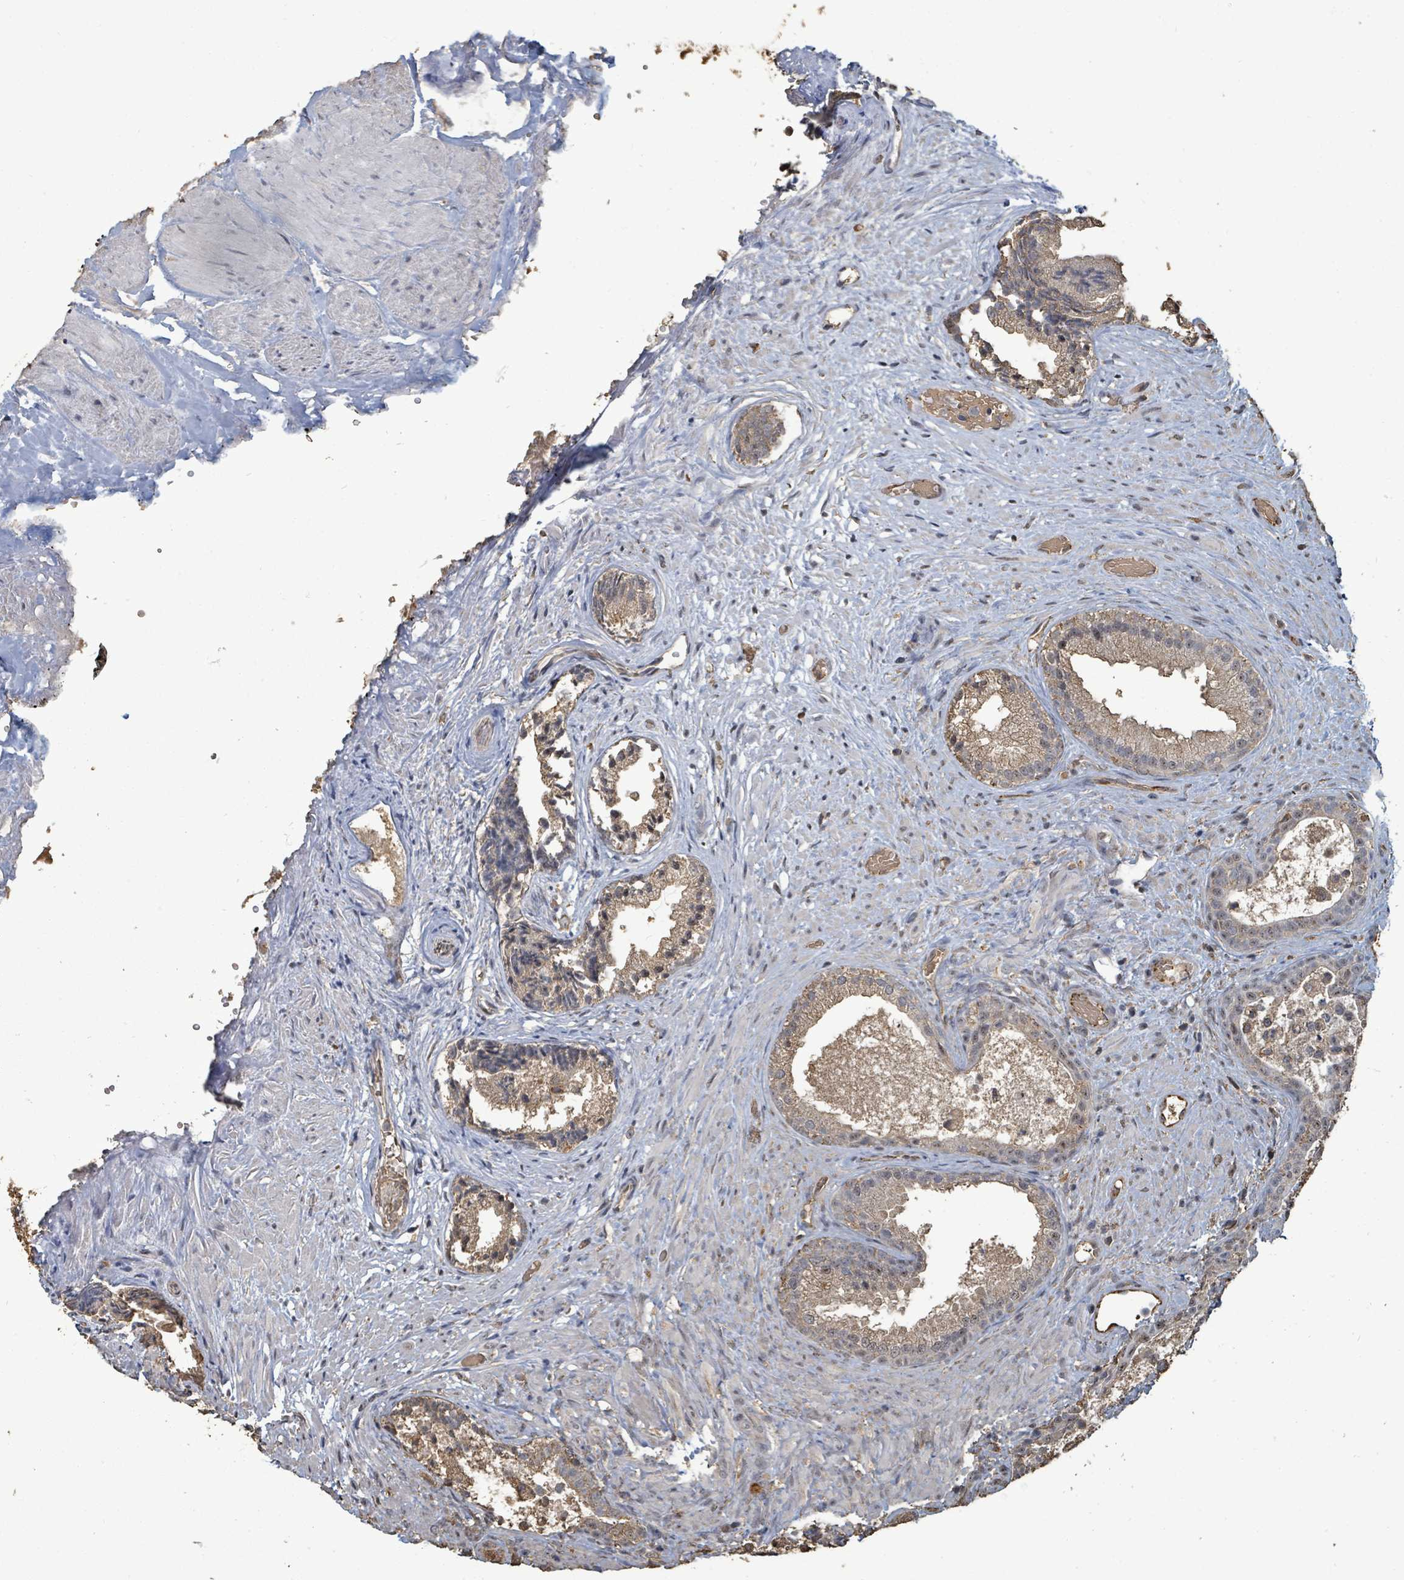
{"staining": {"intensity": "weak", "quantity": "25%-75%", "location": "nuclear"}, "tissue": "prostate", "cell_type": "Glandular cells", "image_type": "normal", "snomed": [{"axis": "morphology", "description": "Normal tissue, NOS"}, {"axis": "topography", "description": "Prostate"}], "caption": "Immunohistochemical staining of normal human prostate demonstrates low levels of weak nuclear positivity in about 25%-75% of glandular cells.", "gene": "C6orf52", "patient": {"sex": "male", "age": 76}}